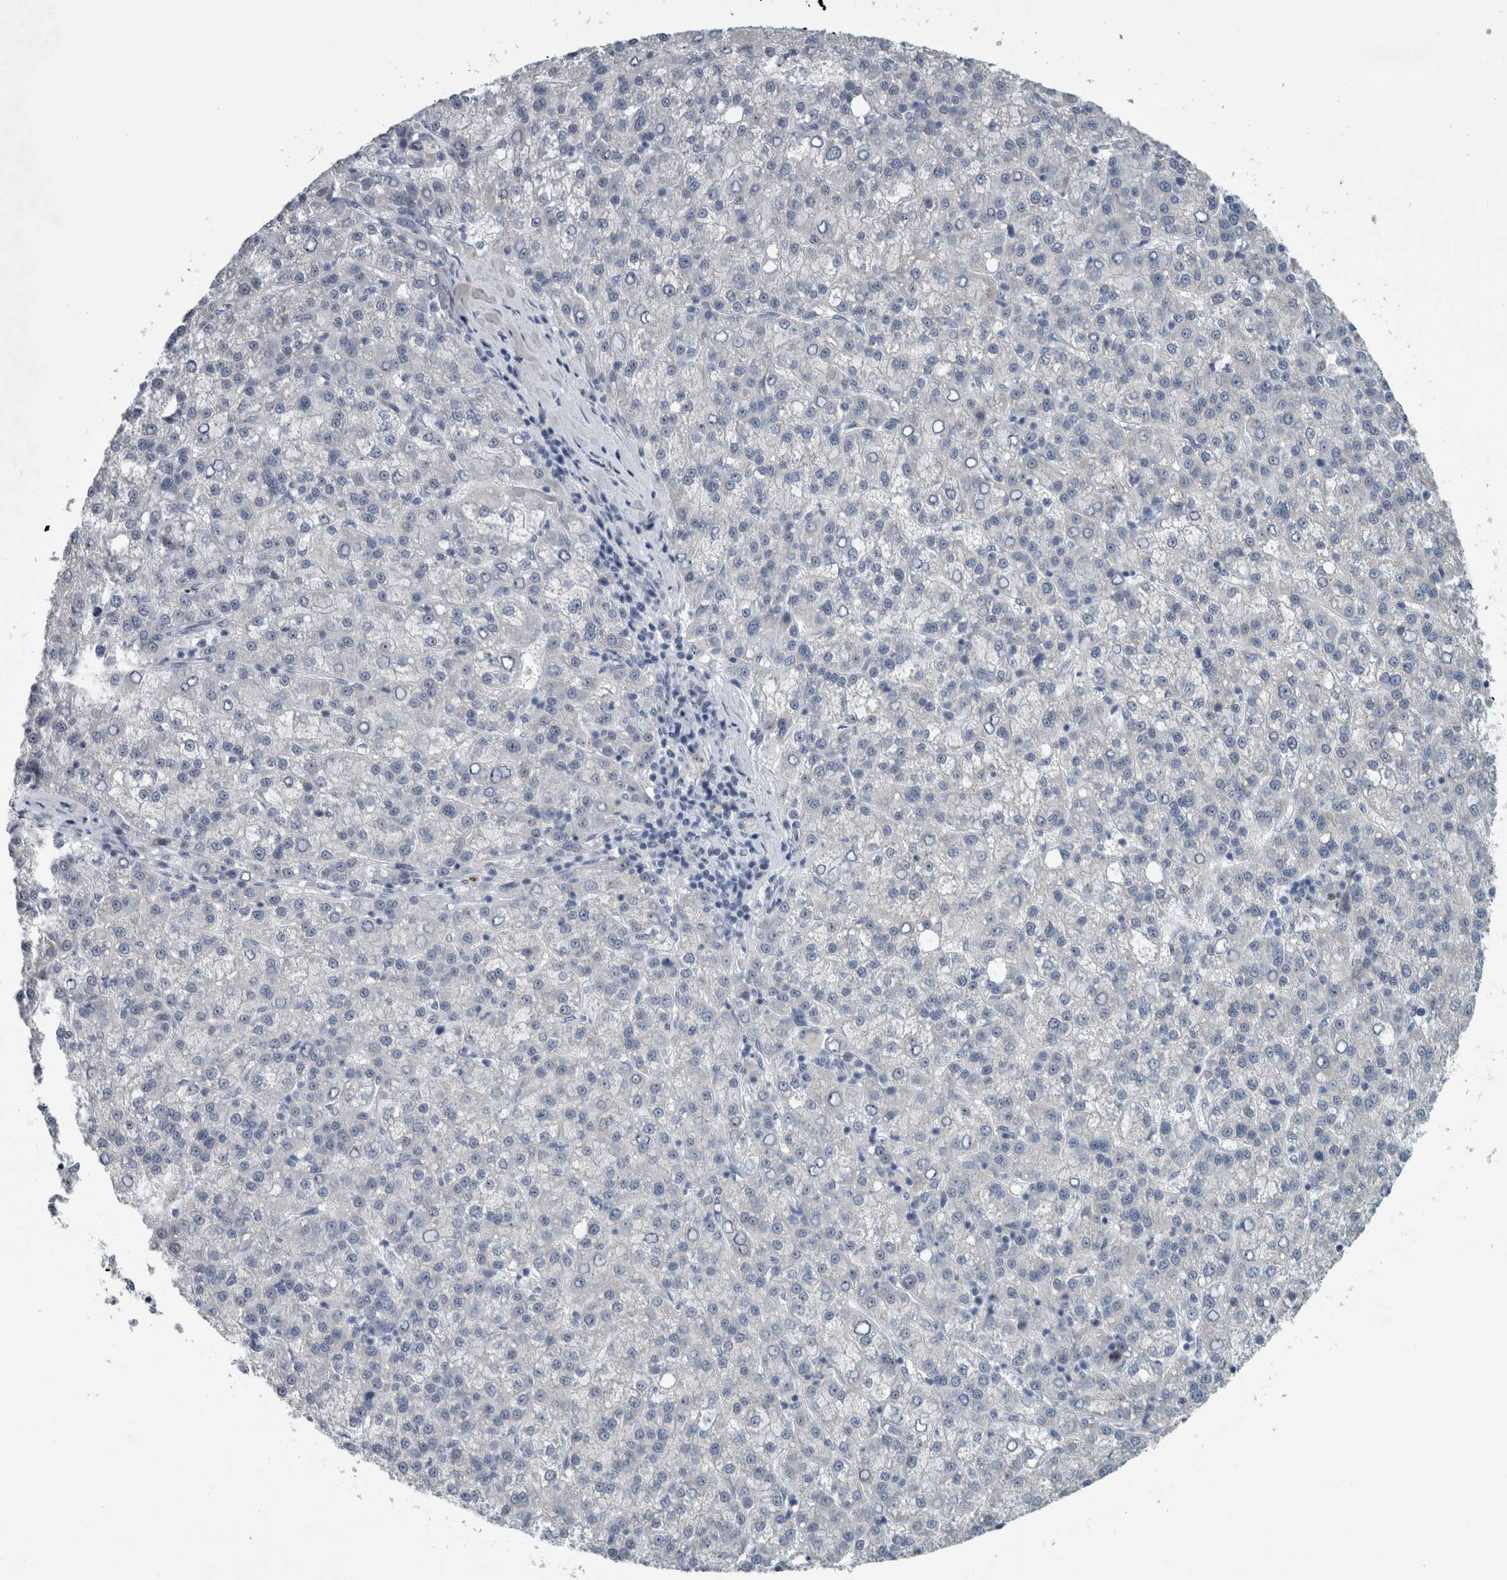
{"staining": {"intensity": "negative", "quantity": "none", "location": "none"}, "tissue": "liver cancer", "cell_type": "Tumor cells", "image_type": "cancer", "snomed": [{"axis": "morphology", "description": "Carcinoma, Hepatocellular, NOS"}, {"axis": "topography", "description": "Liver"}], "caption": "IHC of liver cancer (hepatocellular carcinoma) exhibits no expression in tumor cells.", "gene": "UTP6", "patient": {"sex": "female", "age": 58}}